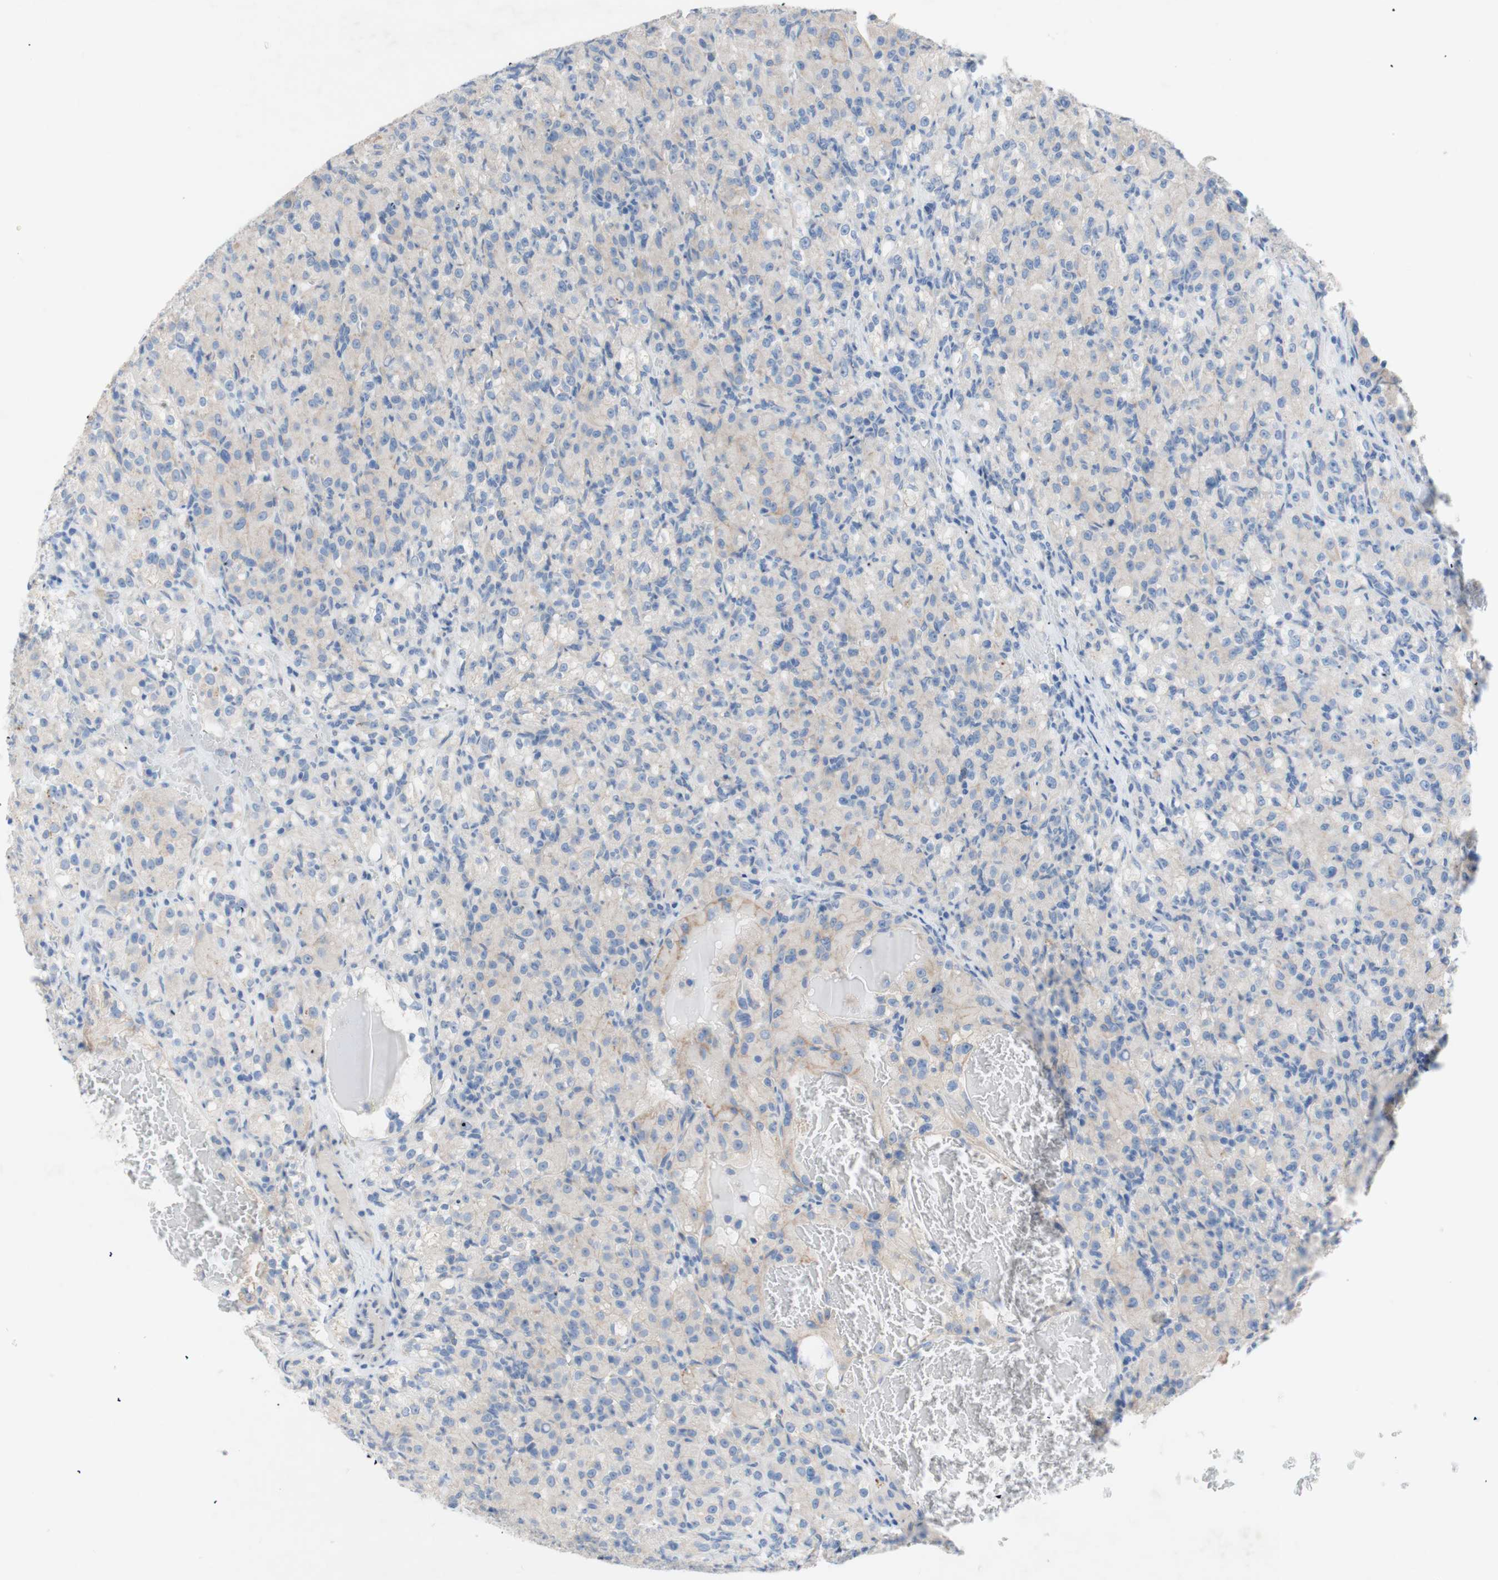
{"staining": {"intensity": "negative", "quantity": "none", "location": "none"}, "tissue": "renal cancer", "cell_type": "Tumor cells", "image_type": "cancer", "snomed": [{"axis": "morphology", "description": "Adenocarcinoma, NOS"}, {"axis": "topography", "description": "Kidney"}], "caption": "Tumor cells are negative for brown protein staining in renal cancer. (Immunohistochemistry (ihc), brightfield microscopy, high magnification).", "gene": "TMIGD2", "patient": {"sex": "male", "age": 61}}